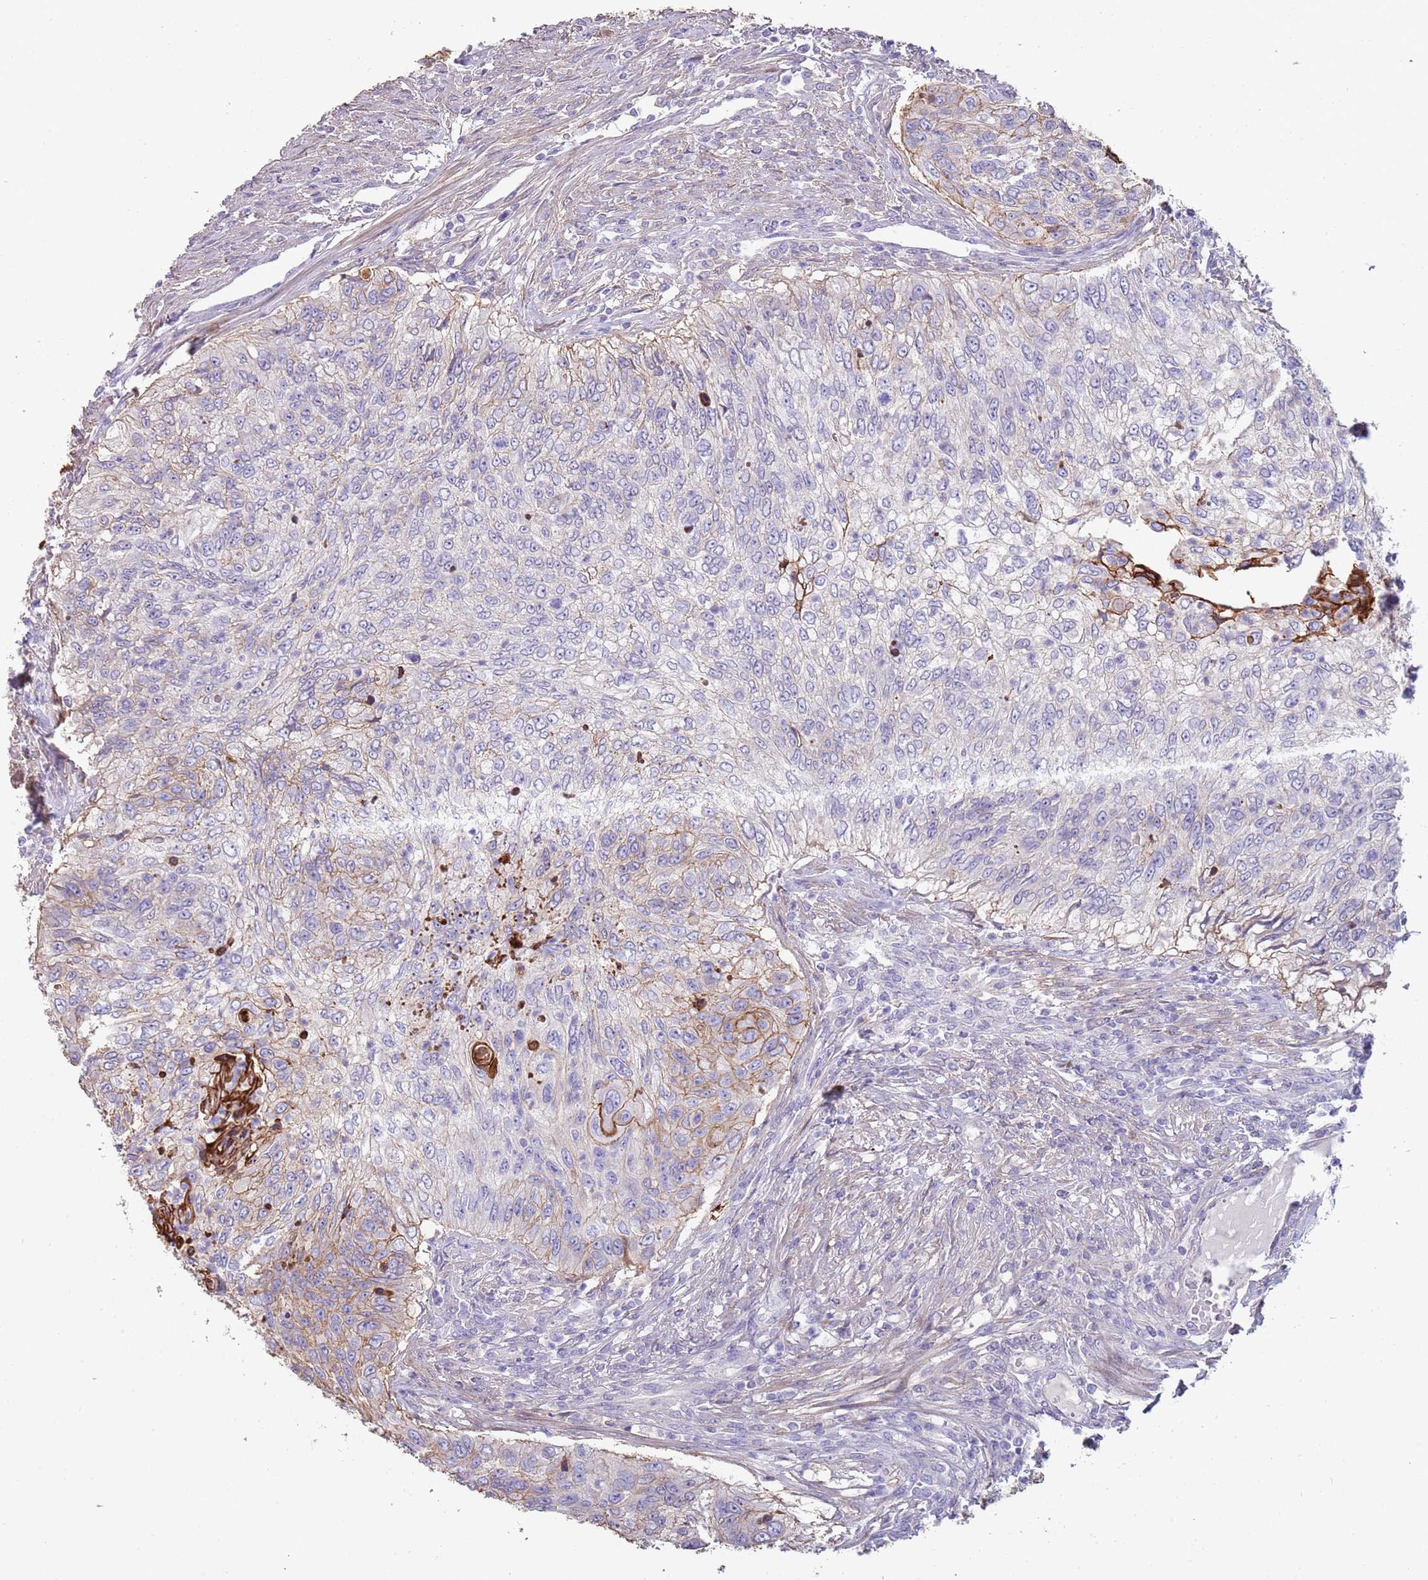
{"staining": {"intensity": "weak", "quantity": "25%-75%", "location": "cytoplasmic/membranous"}, "tissue": "urothelial cancer", "cell_type": "Tumor cells", "image_type": "cancer", "snomed": [{"axis": "morphology", "description": "Urothelial carcinoma, High grade"}, {"axis": "topography", "description": "Urinary bladder"}], "caption": "Urothelial cancer tissue demonstrates weak cytoplasmic/membranous expression in approximately 25%-75% of tumor cells", "gene": "NBPF3", "patient": {"sex": "female", "age": 60}}